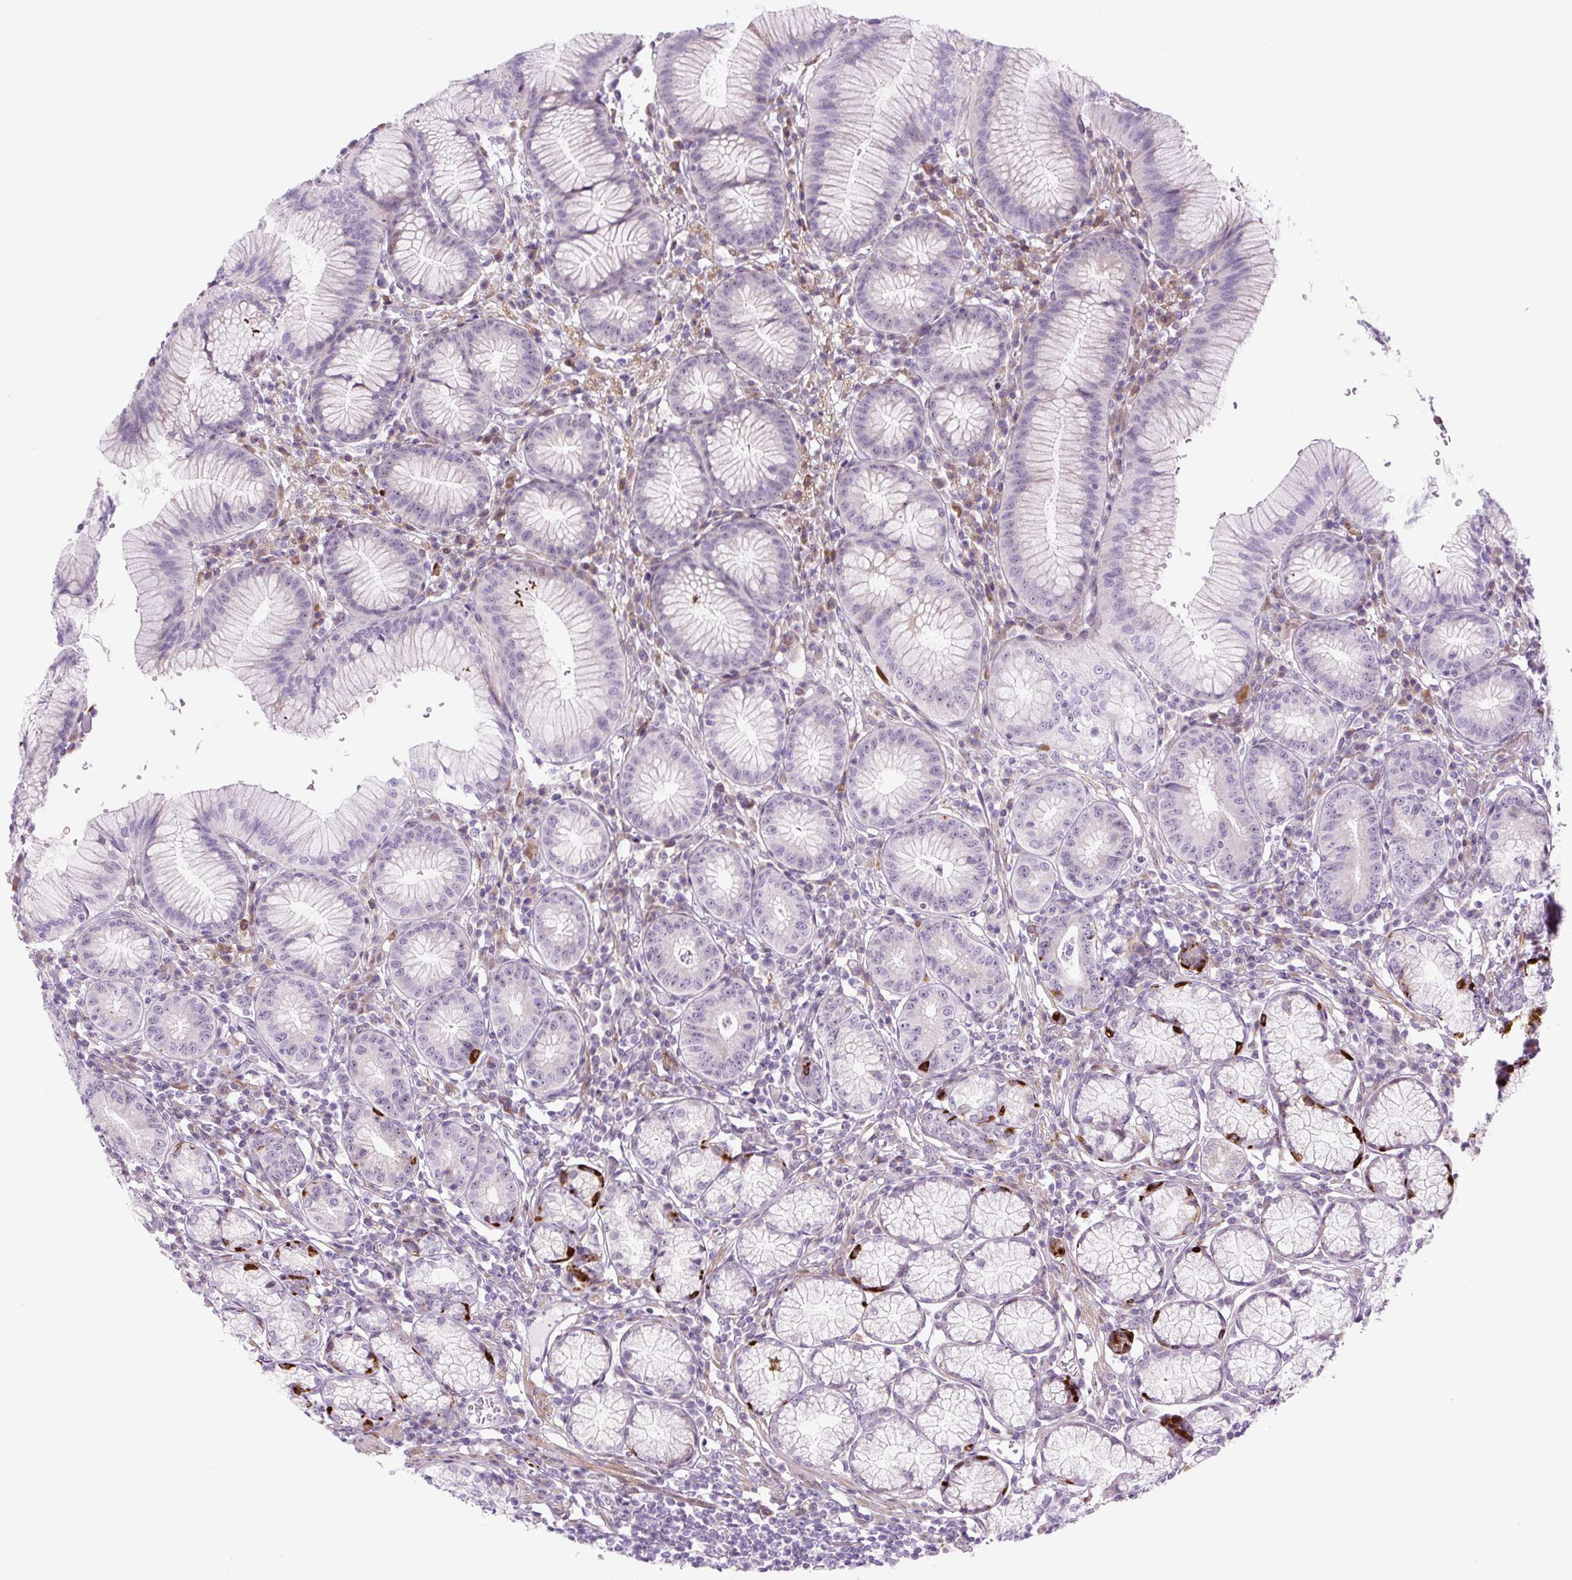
{"staining": {"intensity": "moderate", "quantity": "25%-75%", "location": "nuclear"}, "tissue": "stomach", "cell_type": "Glandular cells", "image_type": "normal", "snomed": [{"axis": "morphology", "description": "Normal tissue, NOS"}, {"axis": "topography", "description": "Stomach"}], "caption": "Protein expression analysis of normal human stomach reveals moderate nuclear staining in about 25%-75% of glandular cells. Immunohistochemistry stains the protein in brown and the nuclei are stained blue.", "gene": "RRS1", "patient": {"sex": "male", "age": 55}}